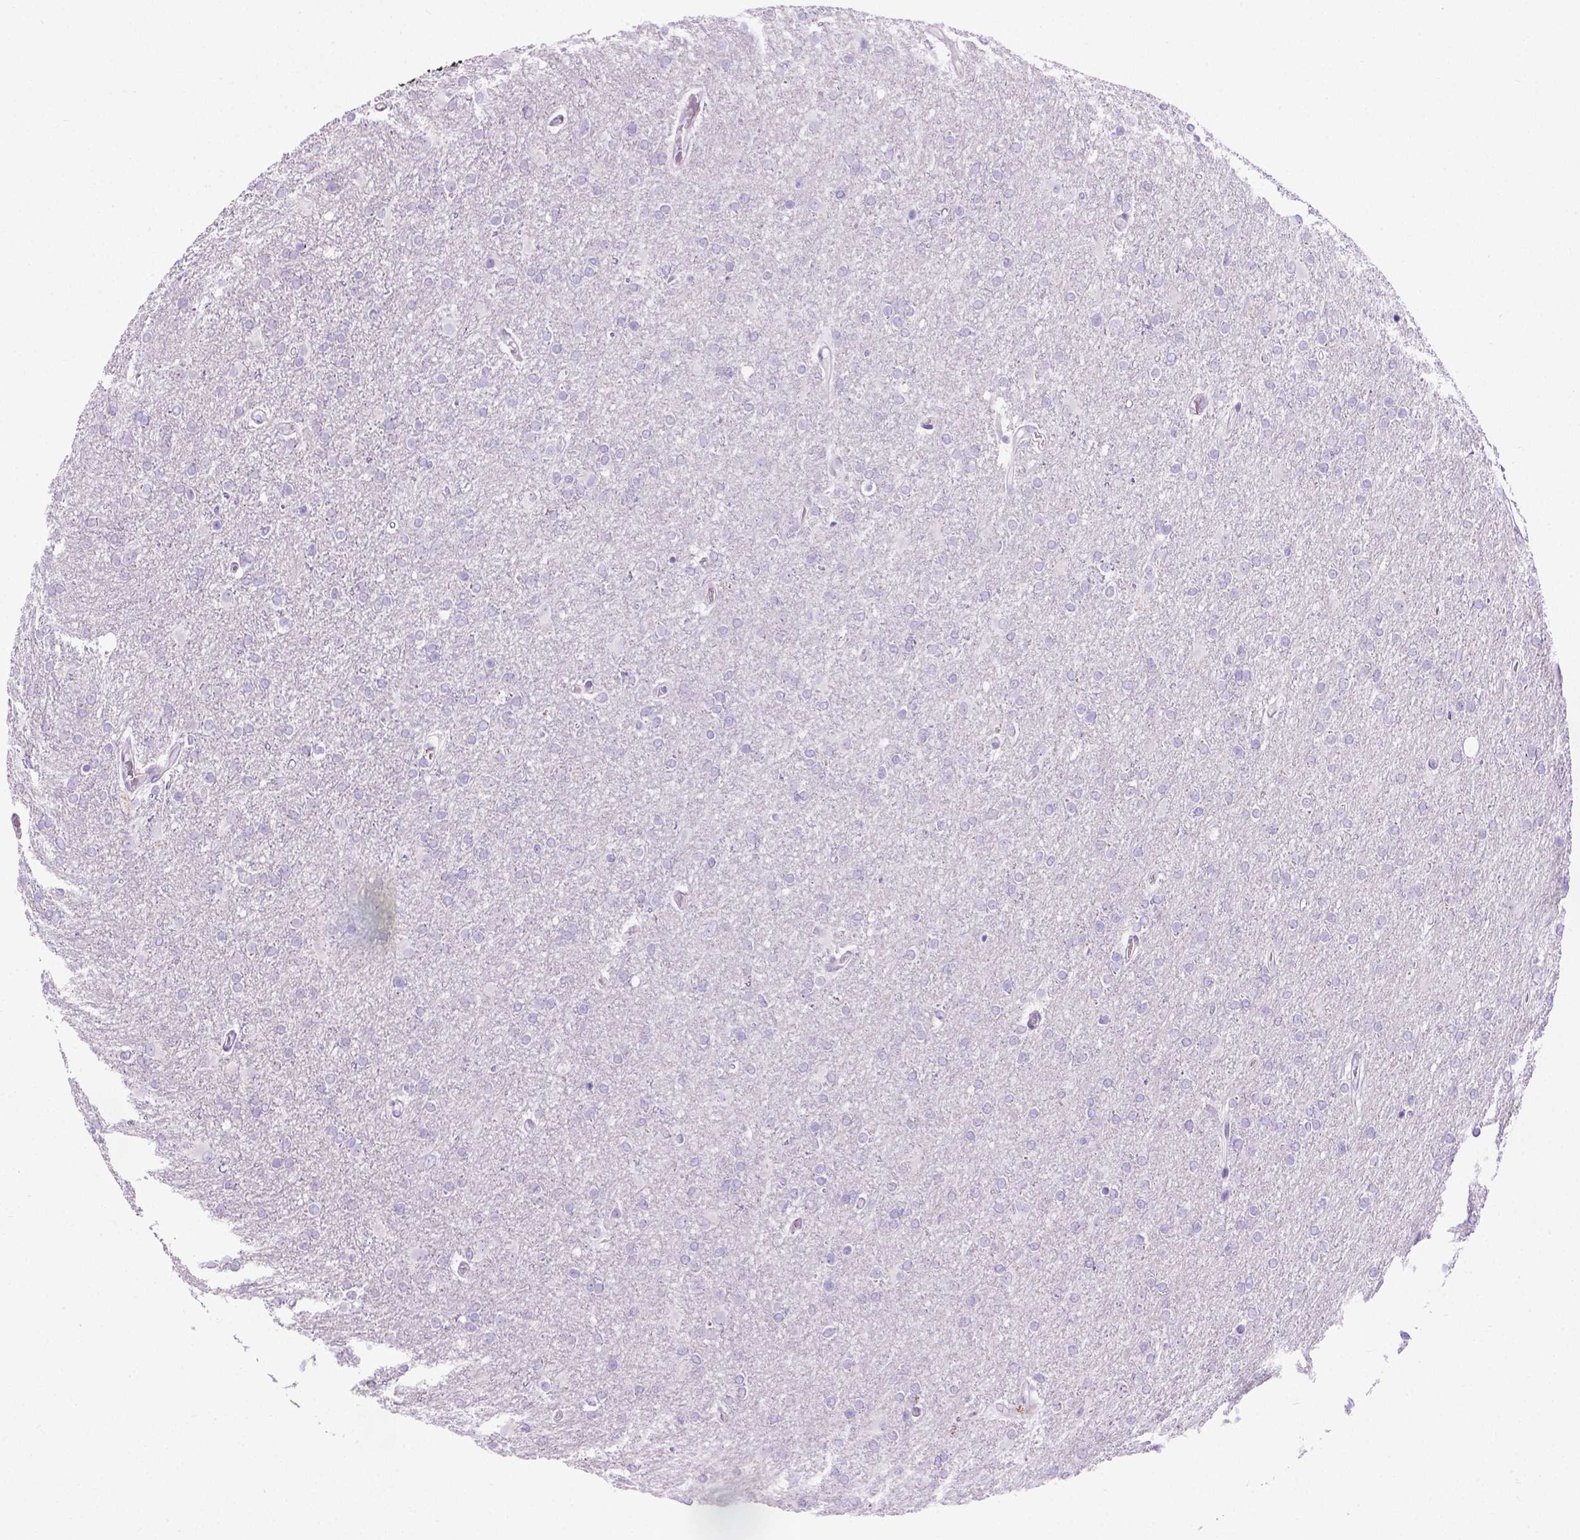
{"staining": {"intensity": "negative", "quantity": "none", "location": "none"}, "tissue": "glioma", "cell_type": "Tumor cells", "image_type": "cancer", "snomed": [{"axis": "morphology", "description": "Glioma, malignant, High grade"}, {"axis": "topography", "description": "Cerebral cortex"}], "caption": "An image of malignant glioma (high-grade) stained for a protein reveals no brown staining in tumor cells.", "gene": "SPAG6", "patient": {"sex": "male", "age": 70}}